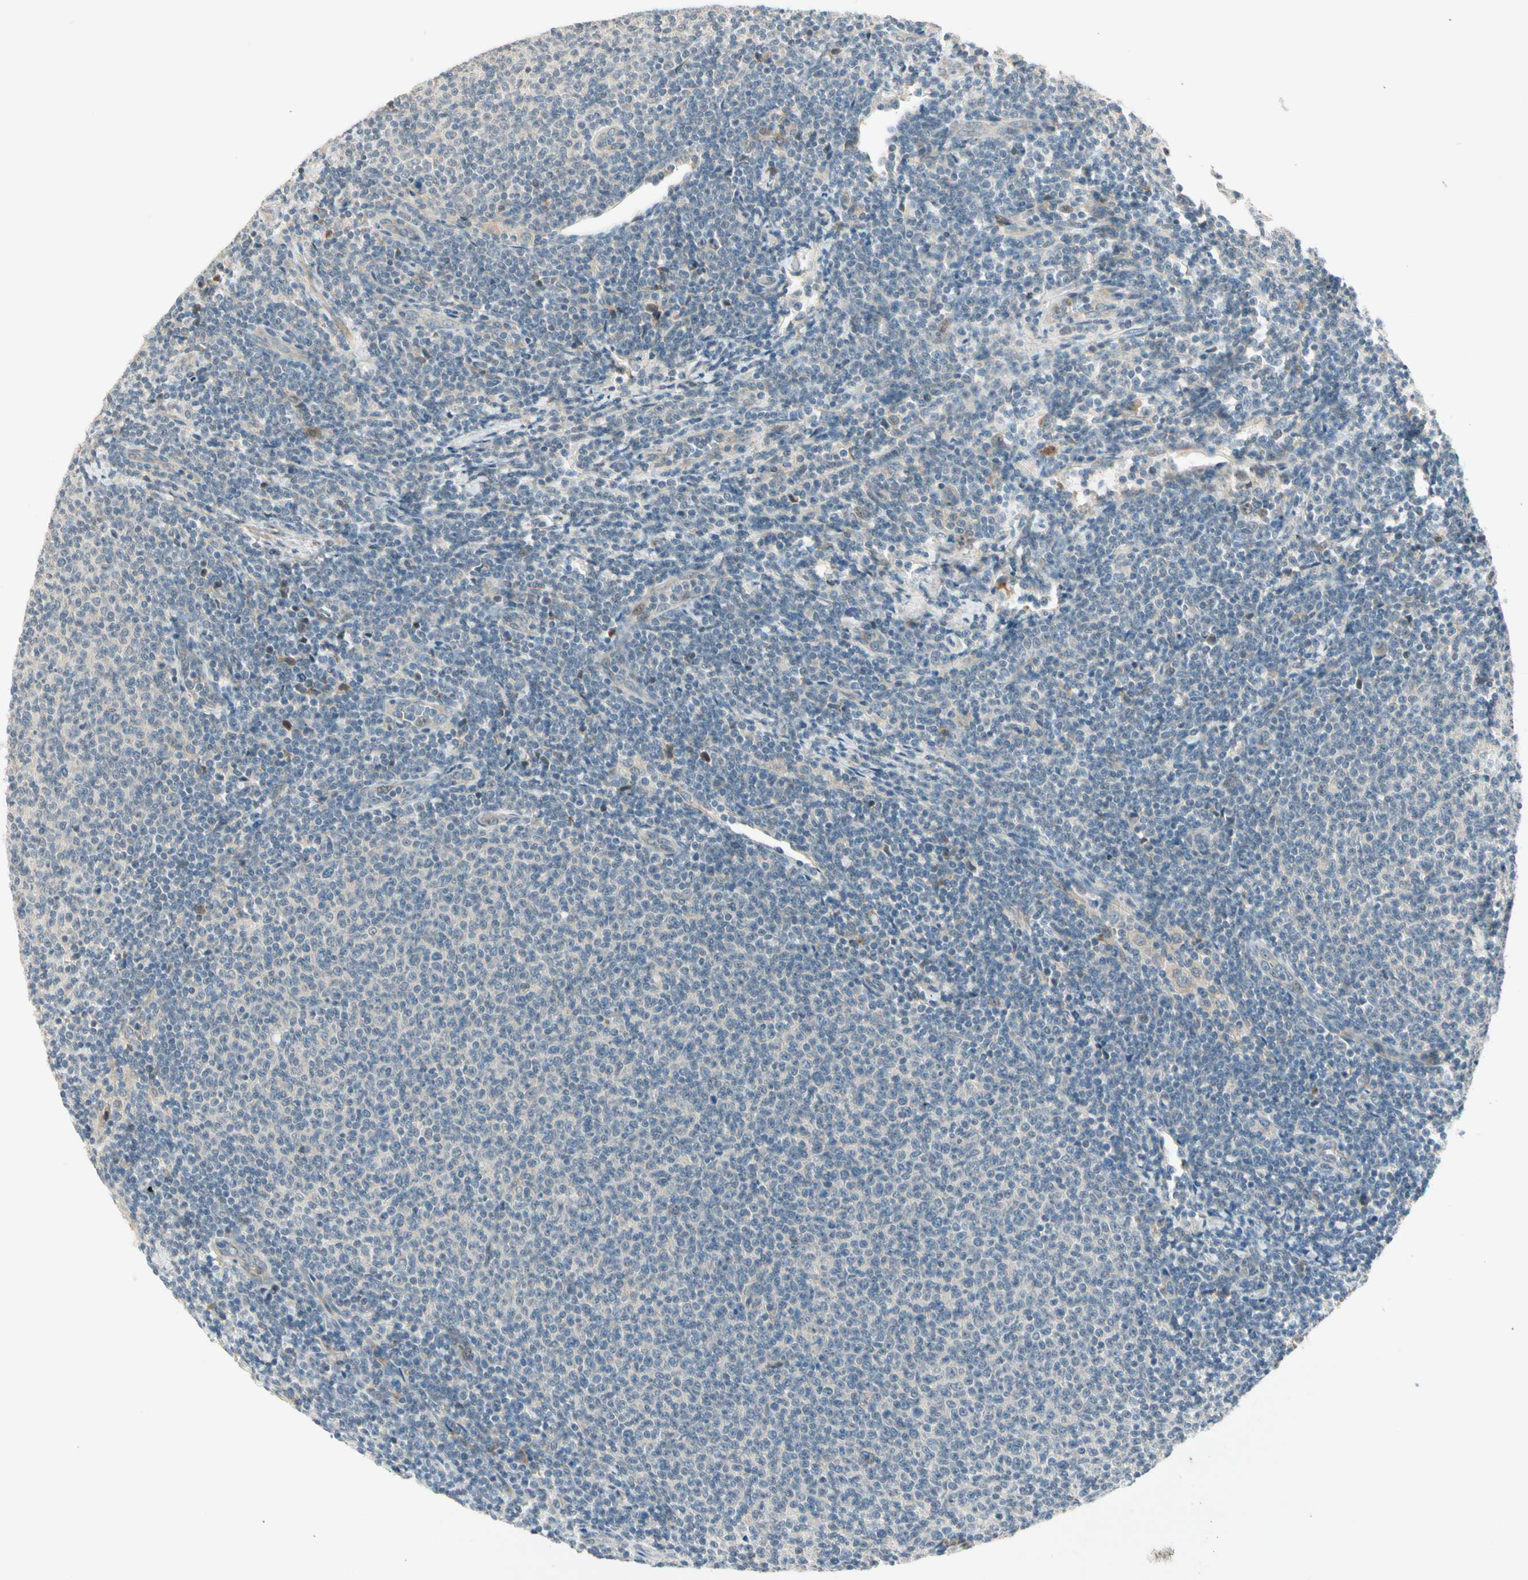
{"staining": {"intensity": "negative", "quantity": "none", "location": "none"}, "tissue": "lymphoma", "cell_type": "Tumor cells", "image_type": "cancer", "snomed": [{"axis": "morphology", "description": "Malignant lymphoma, non-Hodgkin's type, Low grade"}, {"axis": "topography", "description": "Lymph node"}], "caption": "Histopathology image shows no significant protein staining in tumor cells of low-grade malignant lymphoma, non-Hodgkin's type.", "gene": "PCDHB15", "patient": {"sex": "male", "age": 66}}